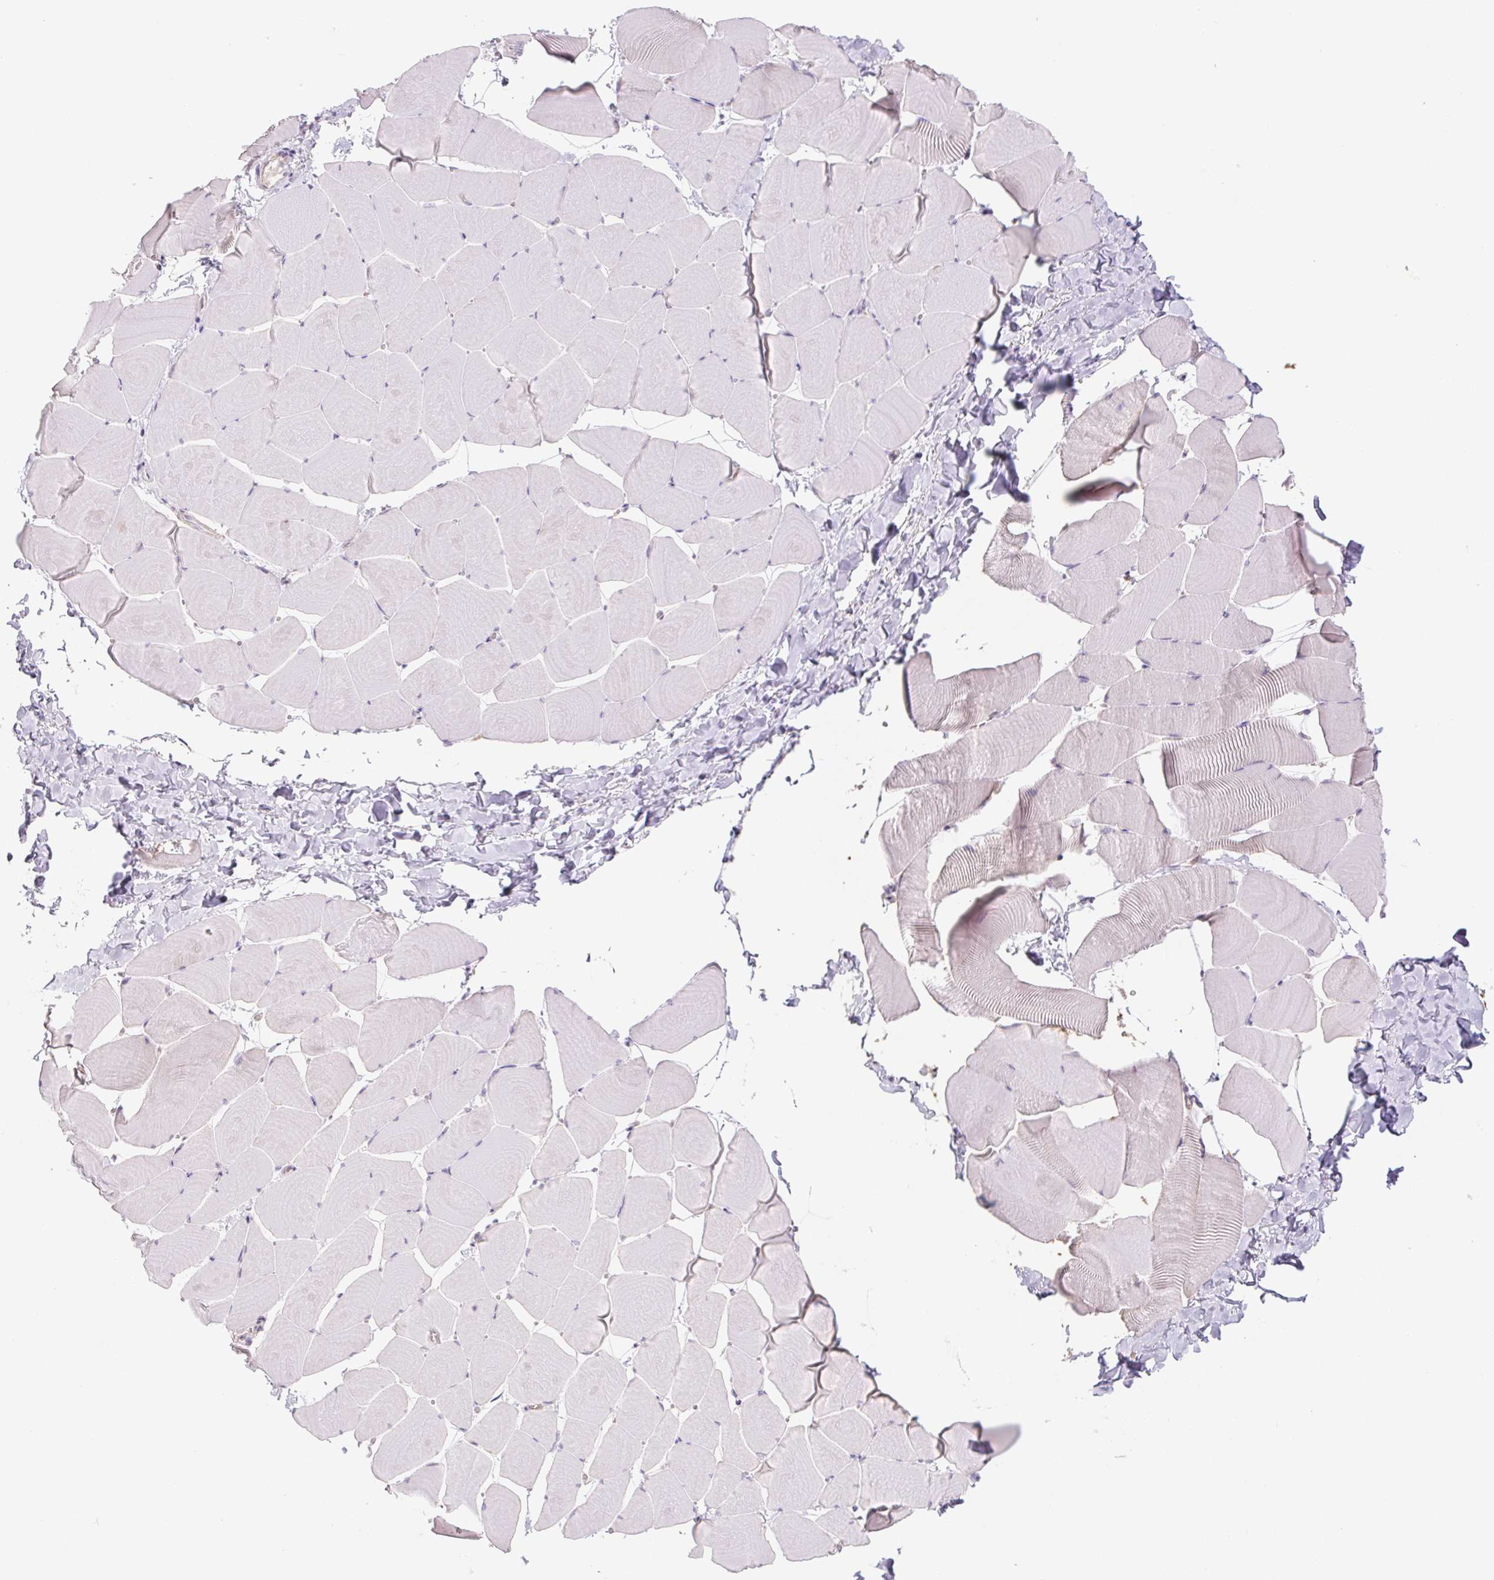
{"staining": {"intensity": "negative", "quantity": "none", "location": "none"}, "tissue": "skeletal muscle", "cell_type": "Myocytes", "image_type": "normal", "snomed": [{"axis": "morphology", "description": "Normal tissue, NOS"}, {"axis": "topography", "description": "Skeletal muscle"}], "caption": "Immunohistochemical staining of benign skeletal muscle shows no significant positivity in myocytes. (DAB immunohistochemistry (IHC) with hematoxylin counter stain).", "gene": "IGFL3", "patient": {"sex": "male", "age": 25}}